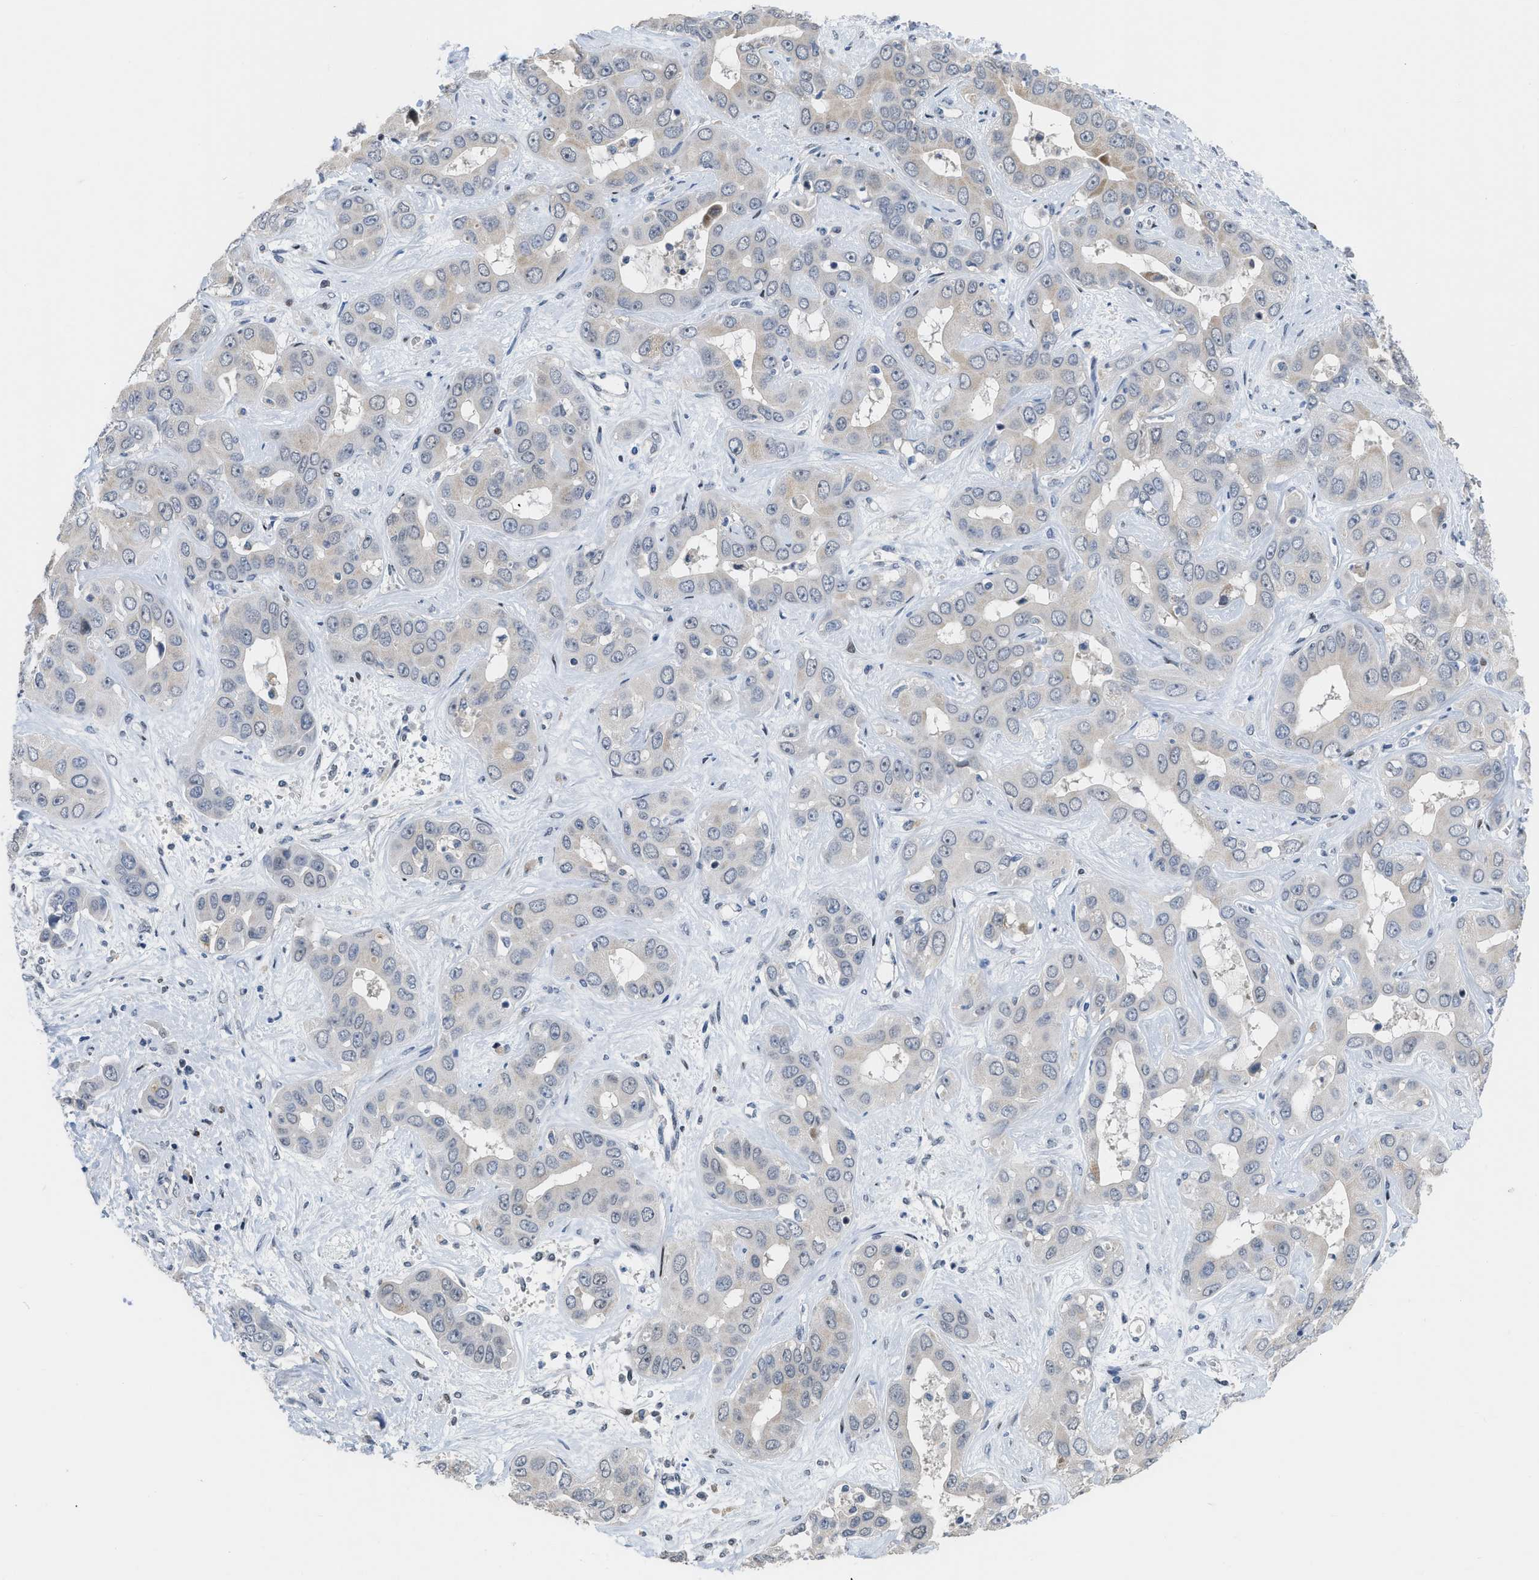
{"staining": {"intensity": "negative", "quantity": "none", "location": "none"}, "tissue": "liver cancer", "cell_type": "Tumor cells", "image_type": "cancer", "snomed": [{"axis": "morphology", "description": "Cholangiocarcinoma"}, {"axis": "topography", "description": "Liver"}], "caption": "IHC of cholangiocarcinoma (liver) displays no expression in tumor cells.", "gene": "SETDB1", "patient": {"sex": "female", "age": 52}}